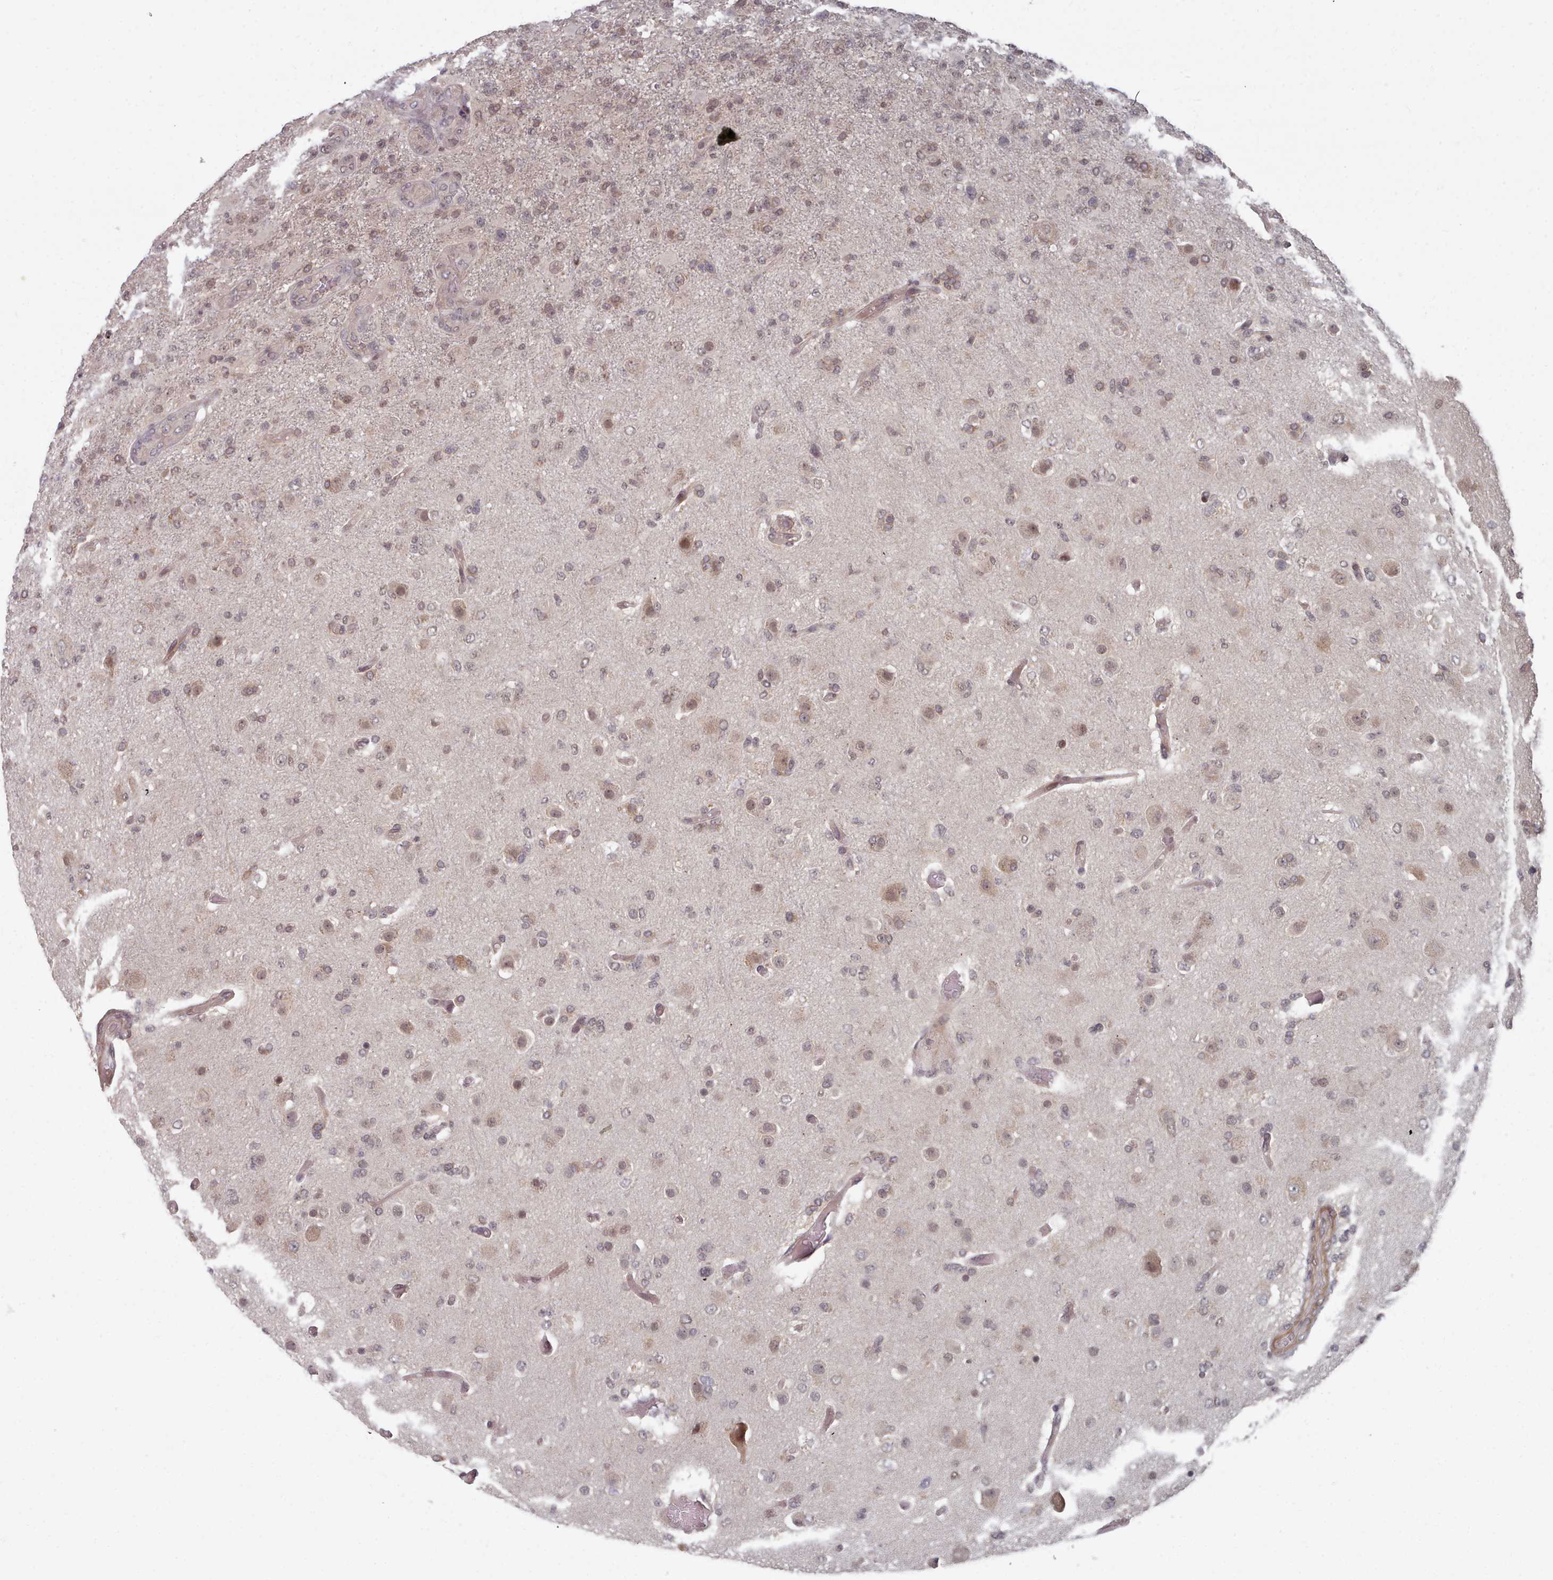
{"staining": {"intensity": "weak", "quantity": ">75%", "location": "nuclear"}, "tissue": "glioma", "cell_type": "Tumor cells", "image_type": "cancer", "snomed": [{"axis": "morphology", "description": "Glioma, malignant, High grade"}, {"axis": "topography", "description": "Brain"}], "caption": "This image demonstrates immunohistochemistry (IHC) staining of malignant high-grade glioma, with low weak nuclear positivity in approximately >75% of tumor cells.", "gene": "HYAL3", "patient": {"sex": "female", "age": 74}}